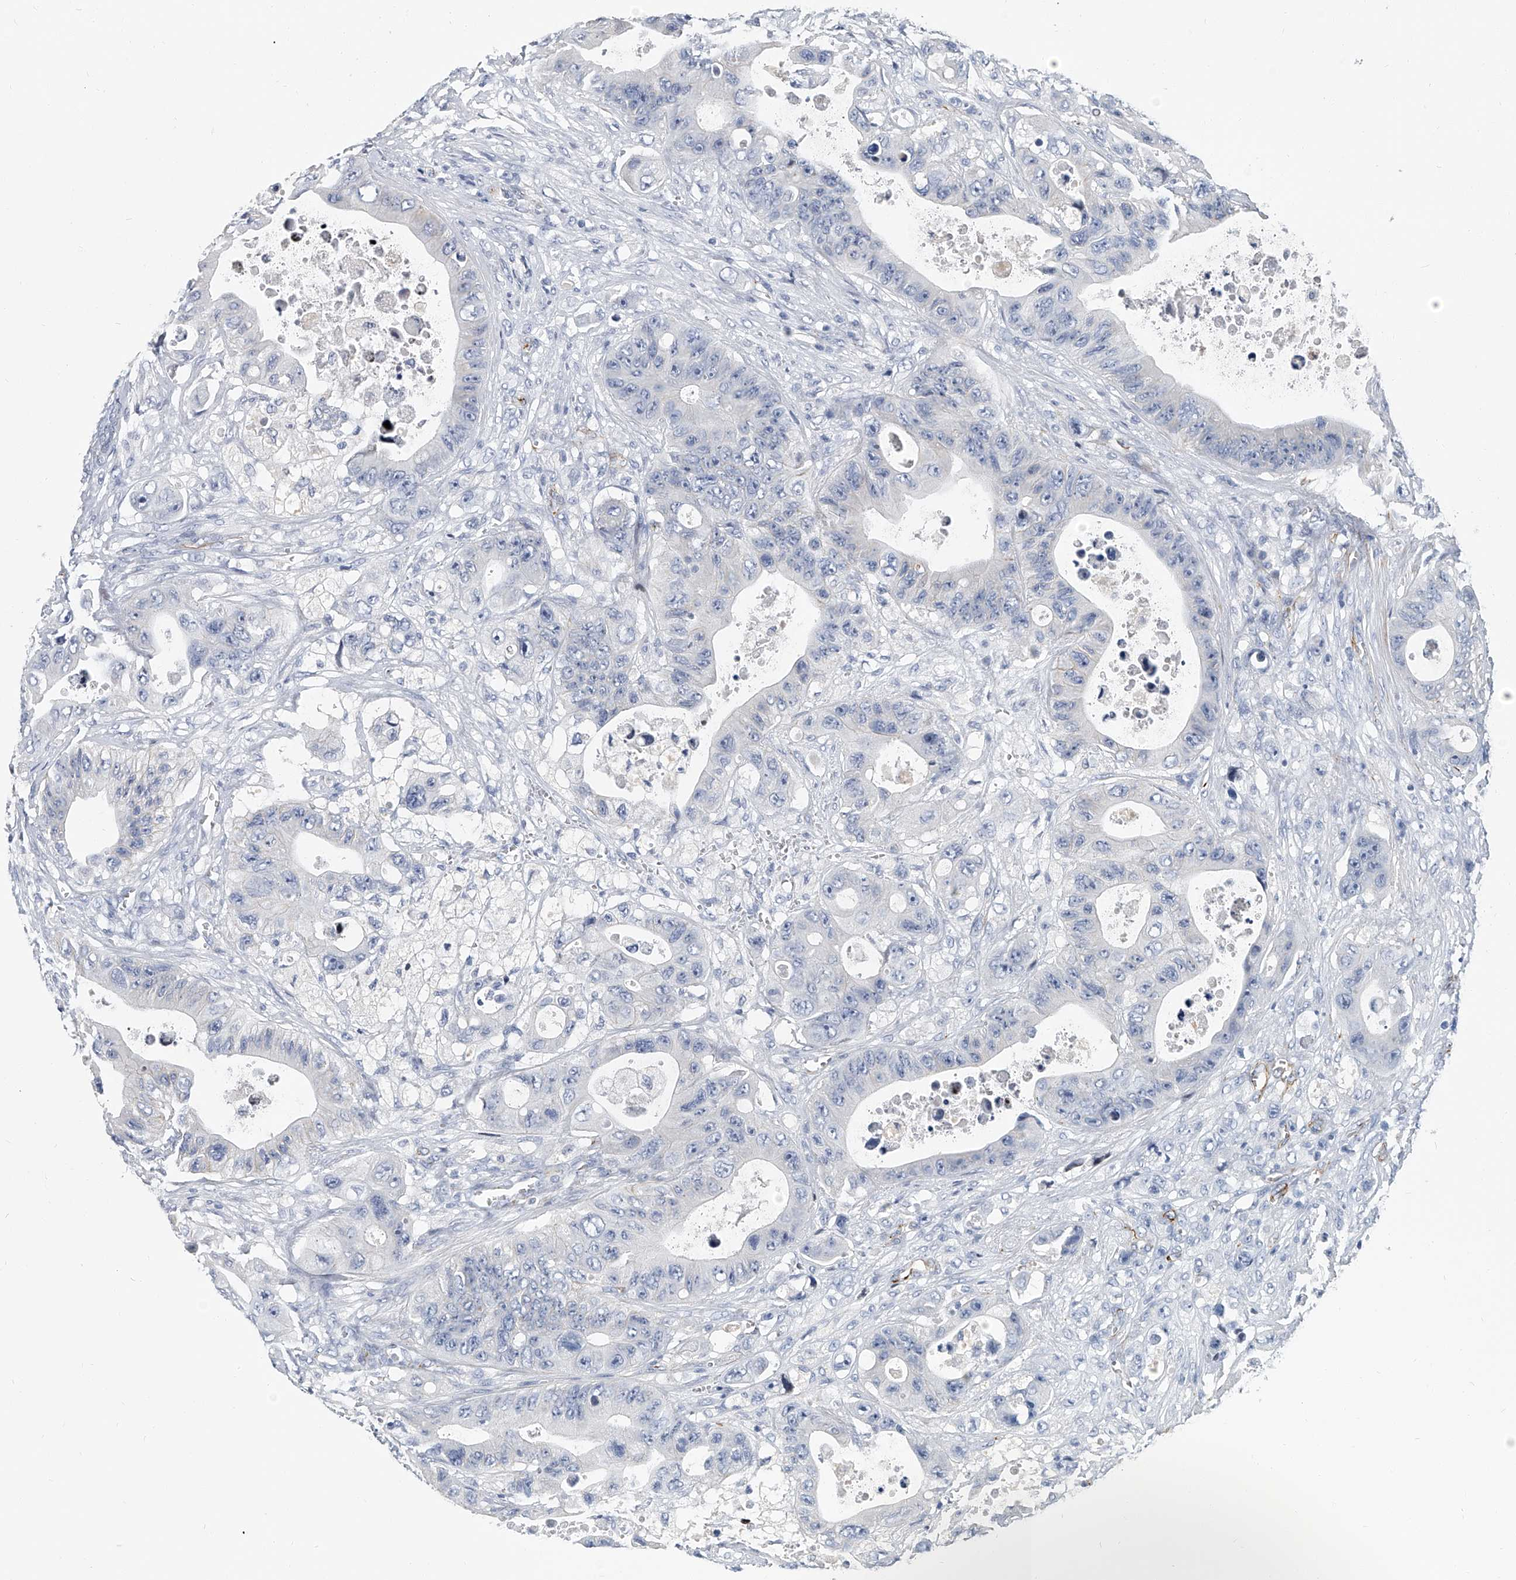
{"staining": {"intensity": "negative", "quantity": "none", "location": "none"}, "tissue": "colorectal cancer", "cell_type": "Tumor cells", "image_type": "cancer", "snomed": [{"axis": "morphology", "description": "Adenocarcinoma, NOS"}, {"axis": "topography", "description": "Colon"}], "caption": "There is no significant positivity in tumor cells of colorectal cancer. (IHC, brightfield microscopy, high magnification).", "gene": "KIRREL1", "patient": {"sex": "female", "age": 46}}